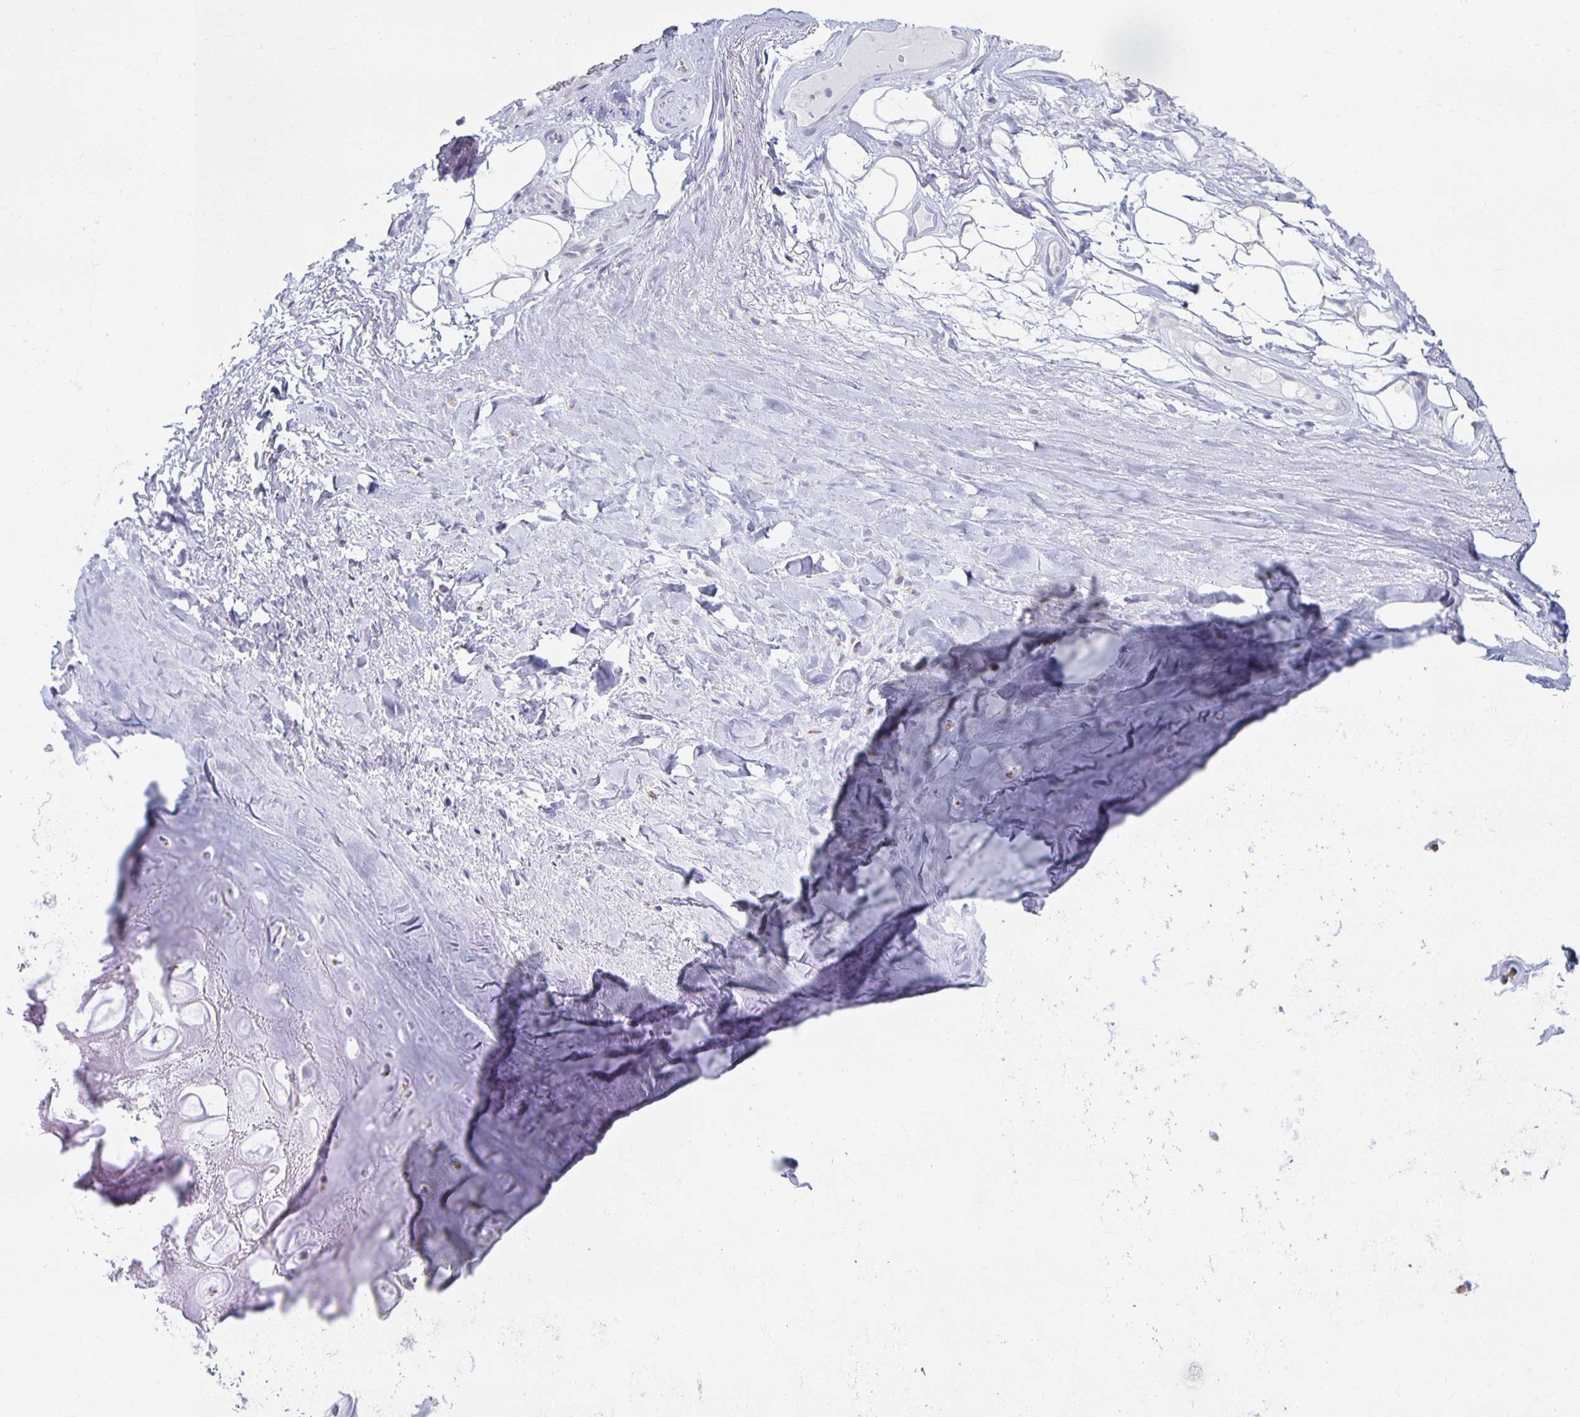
{"staining": {"intensity": "negative", "quantity": "none", "location": "none"}, "tissue": "adipose tissue", "cell_type": "Adipocytes", "image_type": "normal", "snomed": [{"axis": "morphology", "description": "Normal tissue, NOS"}, {"axis": "topography", "description": "Lymph node"}, {"axis": "topography", "description": "Cartilage tissue"}, {"axis": "topography", "description": "Nasopharynx"}], "caption": "The photomicrograph shows no significant positivity in adipocytes of adipose tissue.", "gene": "TEX44", "patient": {"sex": "male", "age": 63}}